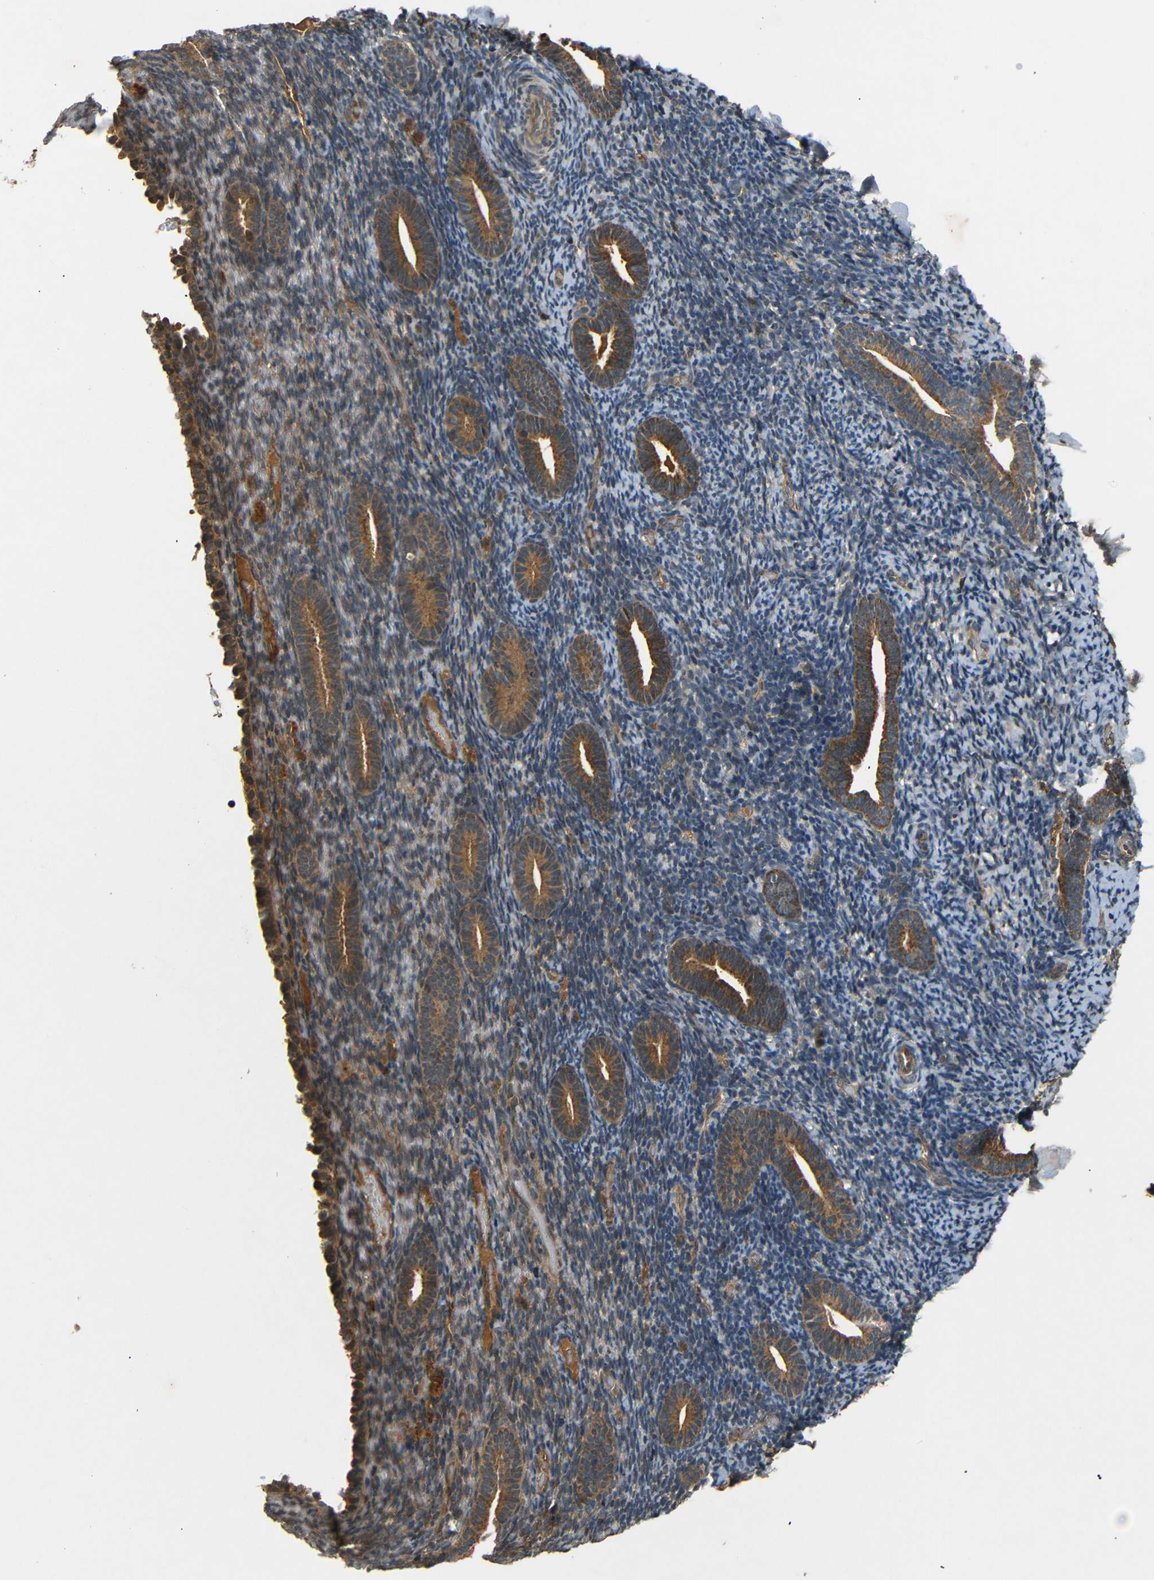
{"staining": {"intensity": "moderate", "quantity": "25%-75%", "location": "cytoplasmic/membranous"}, "tissue": "endometrium", "cell_type": "Cells in endometrial stroma", "image_type": "normal", "snomed": [{"axis": "morphology", "description": "Normal tissue, NOS"}, {"axis": "topography", "description": "Endometrium"}], "caption": "Protein staining of benign endometrium exhibits moderate cytoplasmic/membranous positivity in about 25%-75% of cells in endometrial stroma. The protein is stained brown, and the nuclei are stained in blue (DAB (3,3'-diaminobenzidine) IHC with brightfield microscopy, high magnification).", "gene": "TANK", "patient": {"sex": "female", "age": 51}}